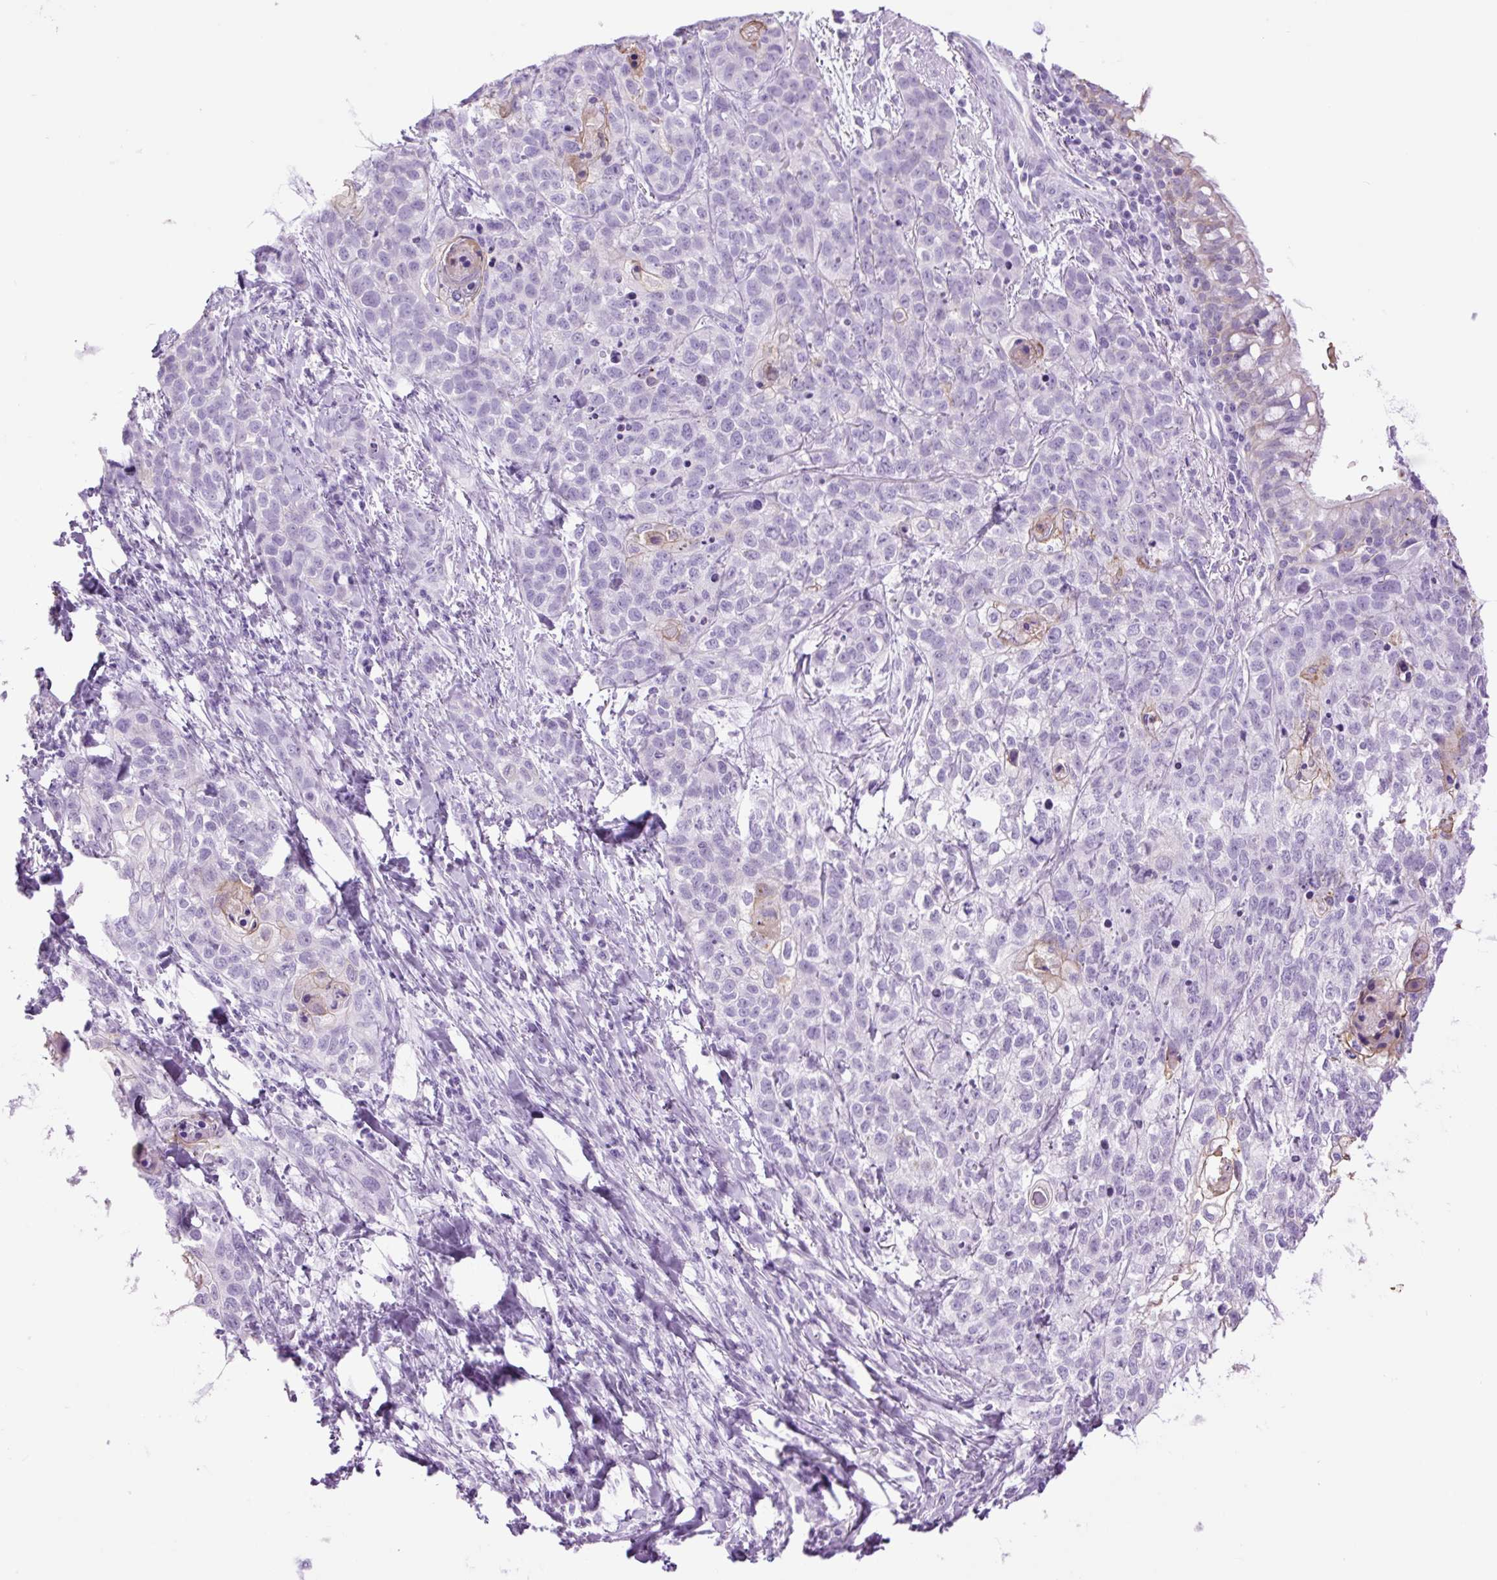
{"staining": {"intensity": "negative", "quantity": "none", "location": "none"}, "tissue": "lung cancer", "cell_type": "Tumor cells", "image_type": "cancer", "snomed": [{"axis": "morphology", "description": "Squamous cell carcinoma, NOS"}, {"axis": "topography", "description": "Lung"}], "caption": "DAB immunohistochemical staining of squamous cell carcinoma (lung) displays no significant expression in tumor cells.", "gene": "TFF2", "patient": {"sex": "male", "age": 74}}